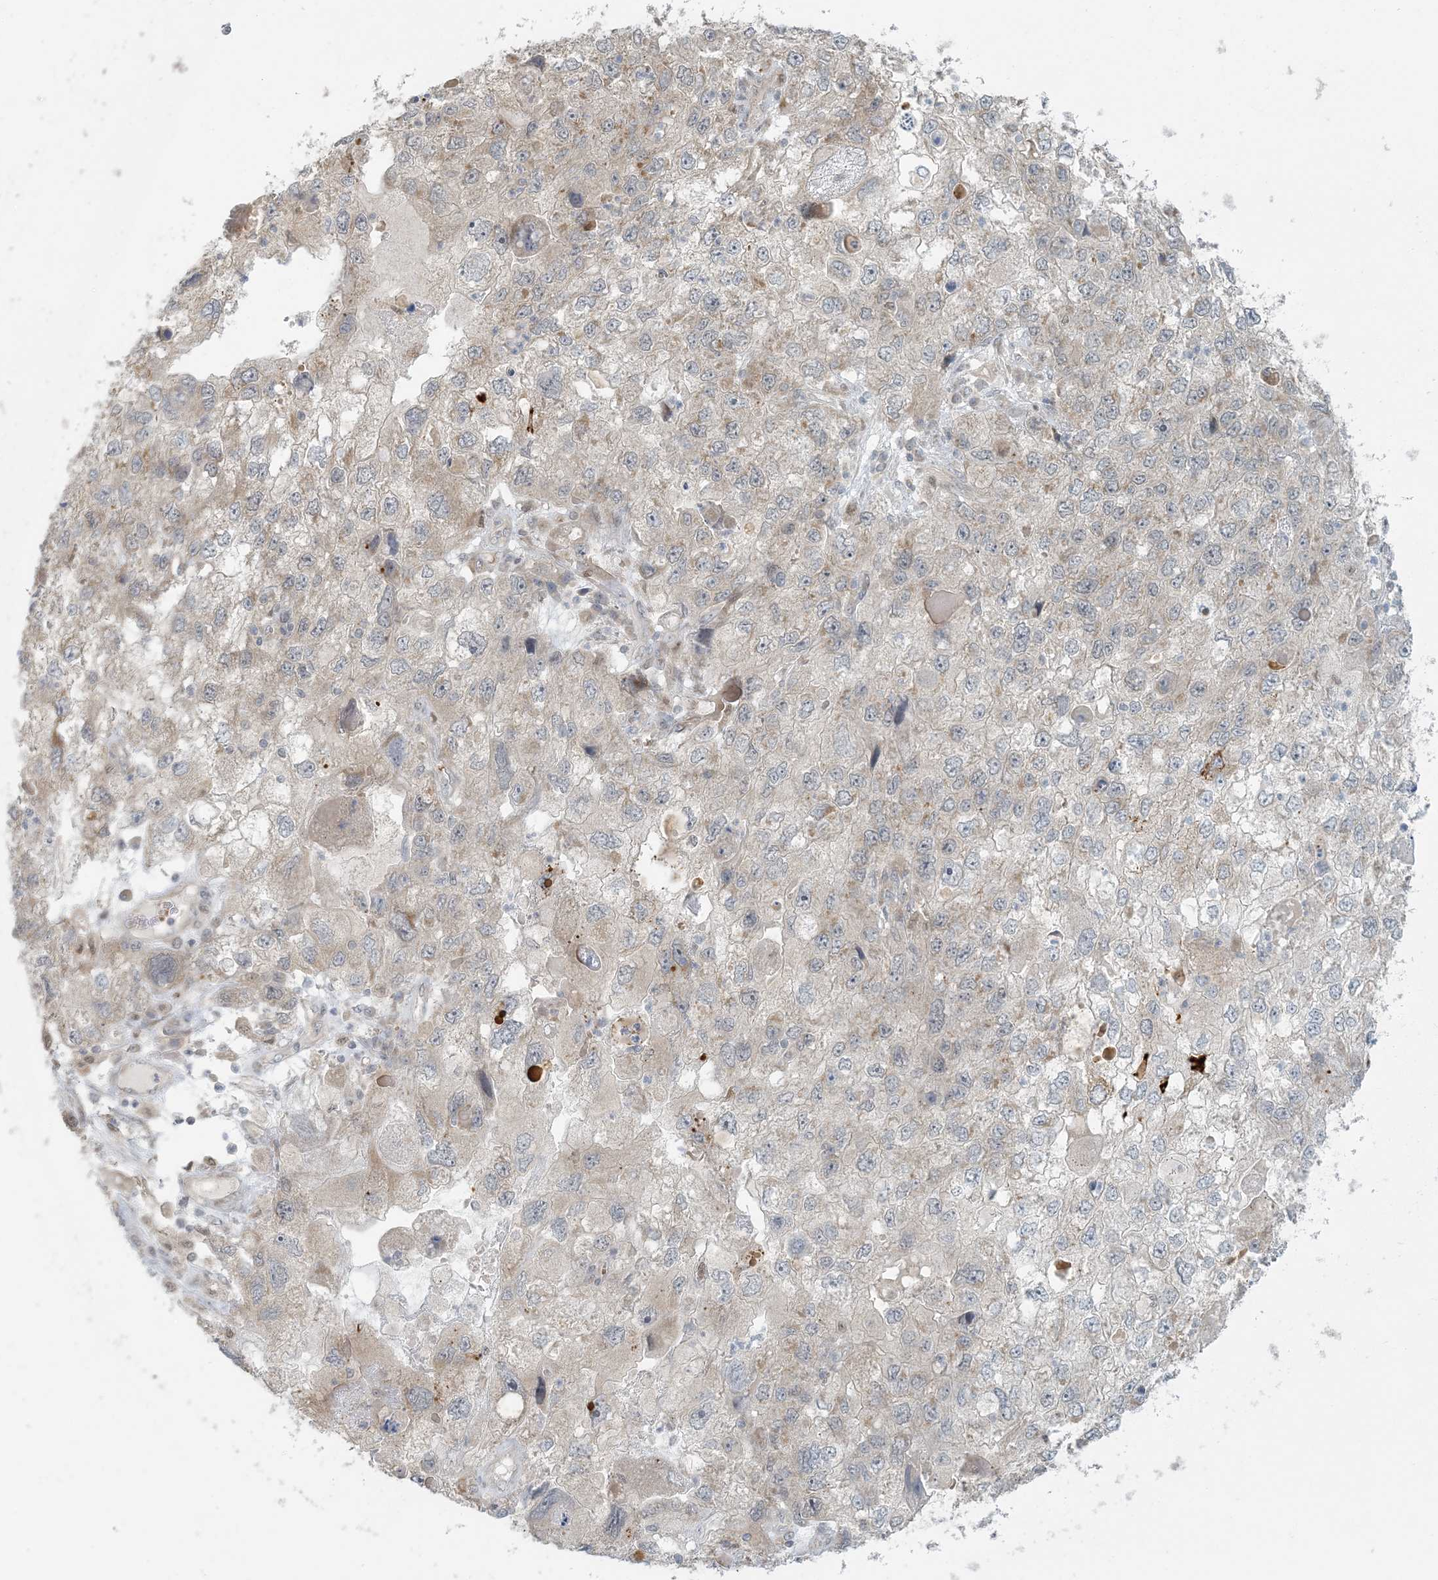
{"staining": {"intensity": "weak", "quantity": "<25%", "location": "cytoplasmic/membranous"}, "tissue": "endometrial cancer", "cell_type": "Tumor cells", "image_type": "cancer", "snomed": [{"axis": "morphology", "description": "Adenocarcinoma, NOS"}, {"axis": "topography", "description": "Endometrium"}], "caption": "An image of human endometrial cancer (adenocarcinoma) is negative for staining in tumor cells.", "gene": "CTDNEP1", "patient": {"sex": "female", "age": 49}}